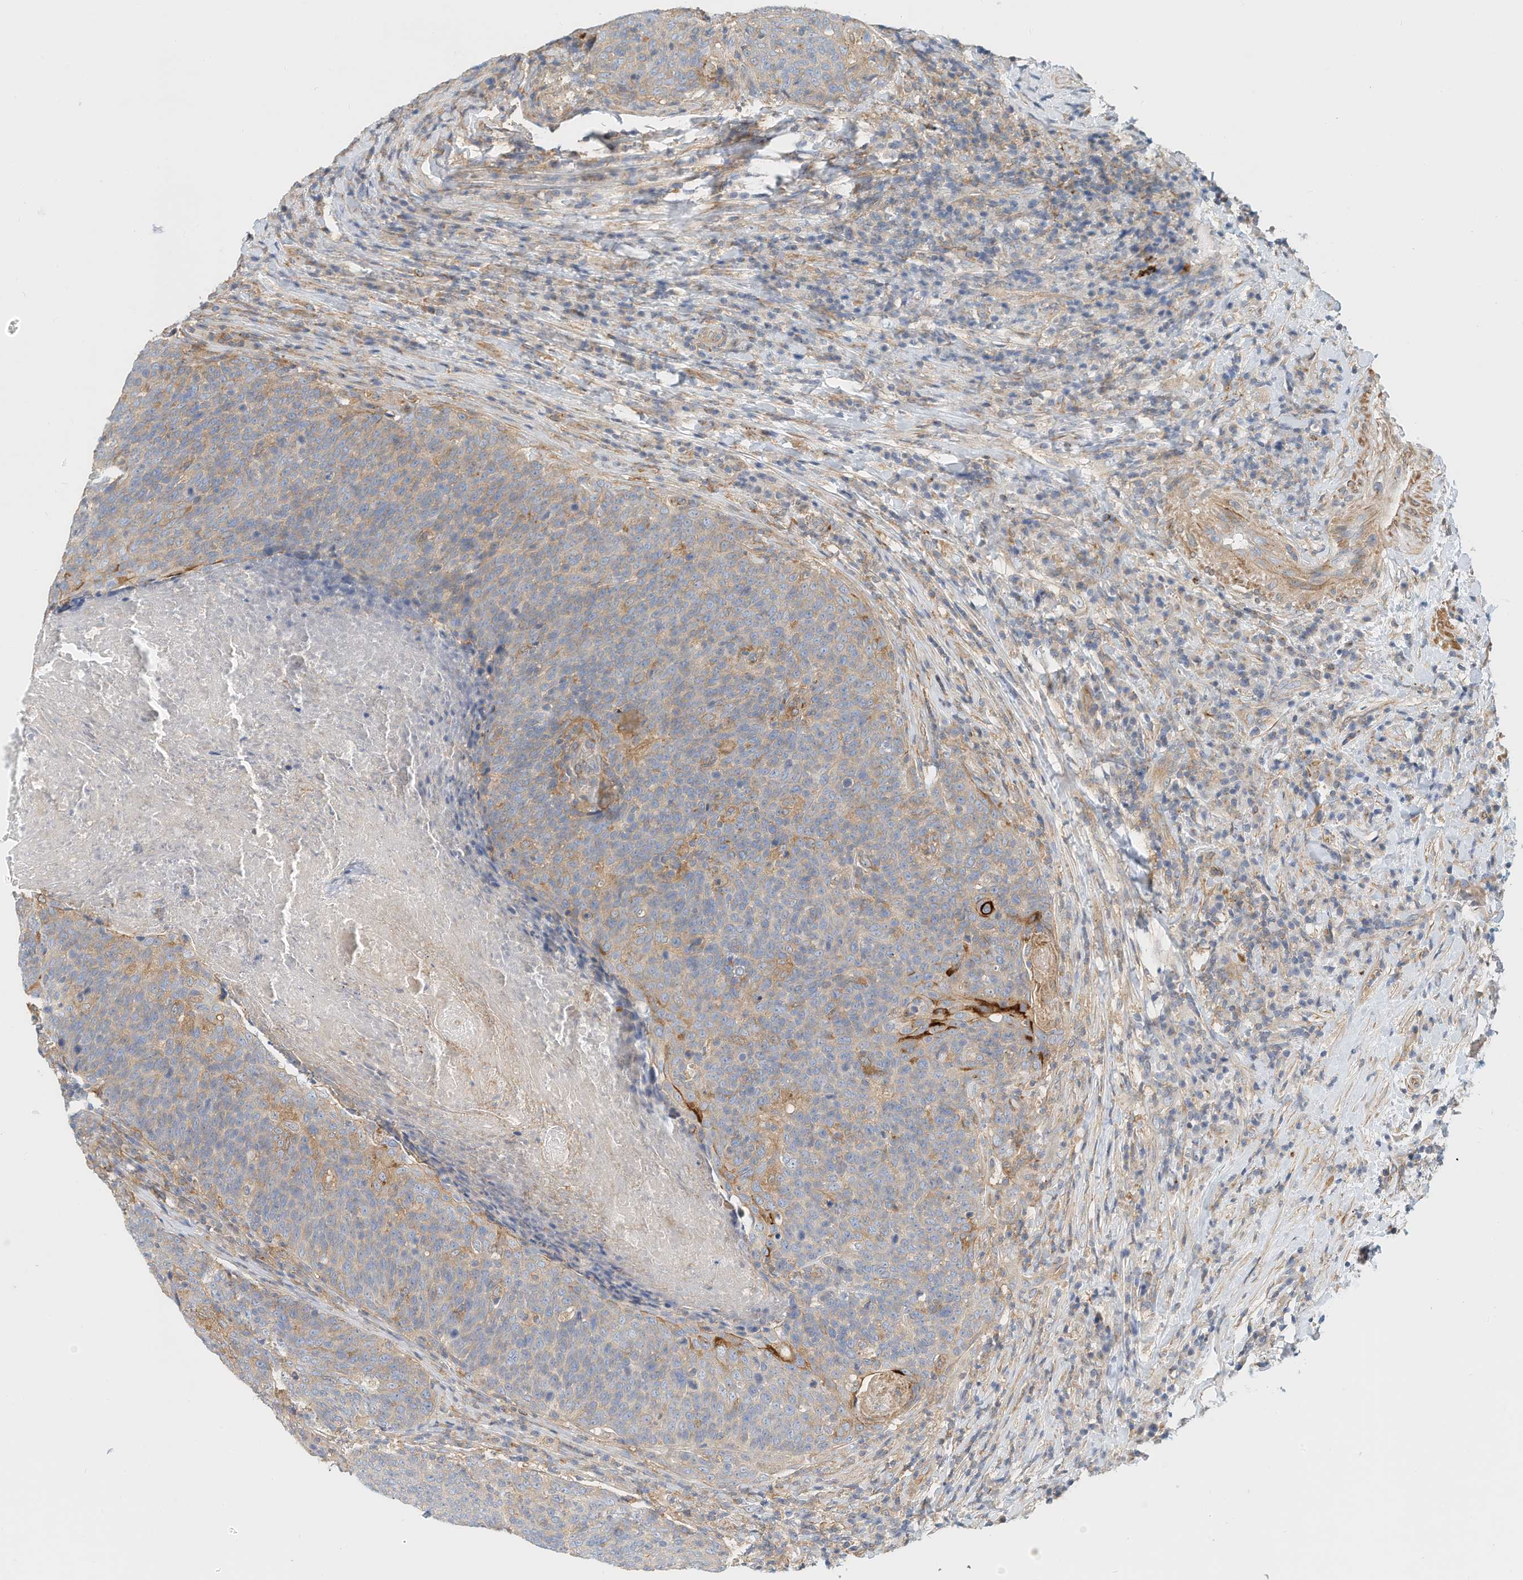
{"staining": {"intensity": "weak", "quantity": "25%-75%", "location": "cytoplasmic/membranous"}, "tissue": "head and neck cancer", "cell_type": "Tumor cells", "image_type": "cancer", "snomed": [{"axis": "morphology", "description": "Squamous cell carcinoma, NOS"}, {"axis": "morphology", "description": "Squamous cell carcinoma, metastatic, NOS"}, {"axis": "topography", "description": "Lymph node"}, {"axis": "topography", "description": "Head-Neck"}], "caption": "An IHC photomicrograph of neoplastic tissue is shown. Protein staining in brown labels weak cytoplasmic/membranous positivity in squamous cell carcinoma (head and neck) within tumor cells.", "gene": "MICAL1", "patient": {"sex": "male", "age": 62}}